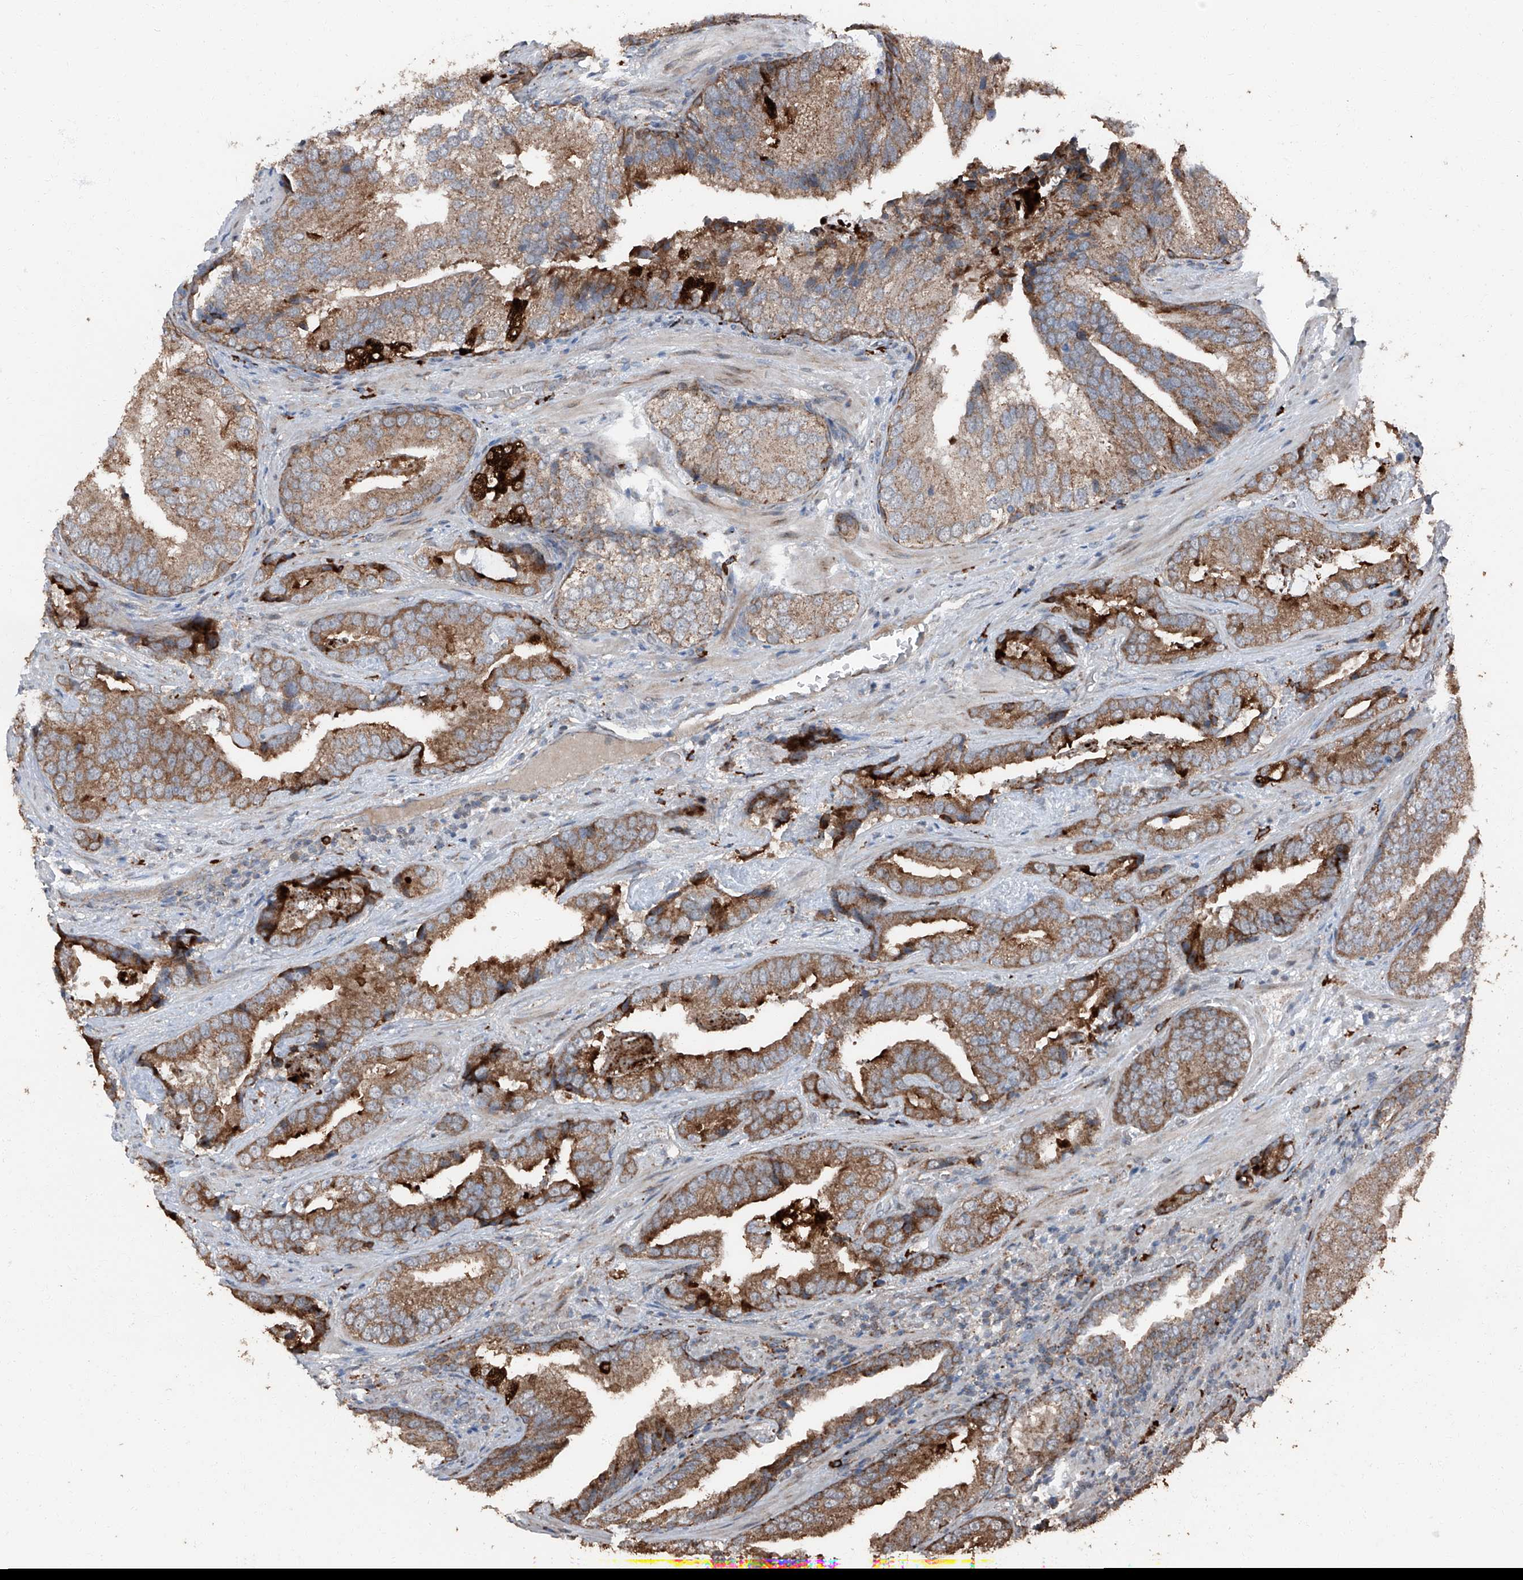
{"staining": {"intensity": "moderate", "quantity": ">75%", "location": "cytoplasmic/membranous"}, "tissue": "prostate cancer", "cell_type": "Tumor cells", "image_type": "cancer", "snomed": [{"axis": "morphology", "description": "Adenocarcinoma, Low grade"}, {"axis": "topography", "description": "Prostate"}], "caption": "Protein expression analysis of human prostate cancer reveals moderate cytoplasmic/membranous staining in about >75% of tumor cells. Immunohistochemistry stains the protein of interest in brown and the nuclei are stained blue.", "gene": "LIMK1", "patient": {"sex": "male", "age": 67}}